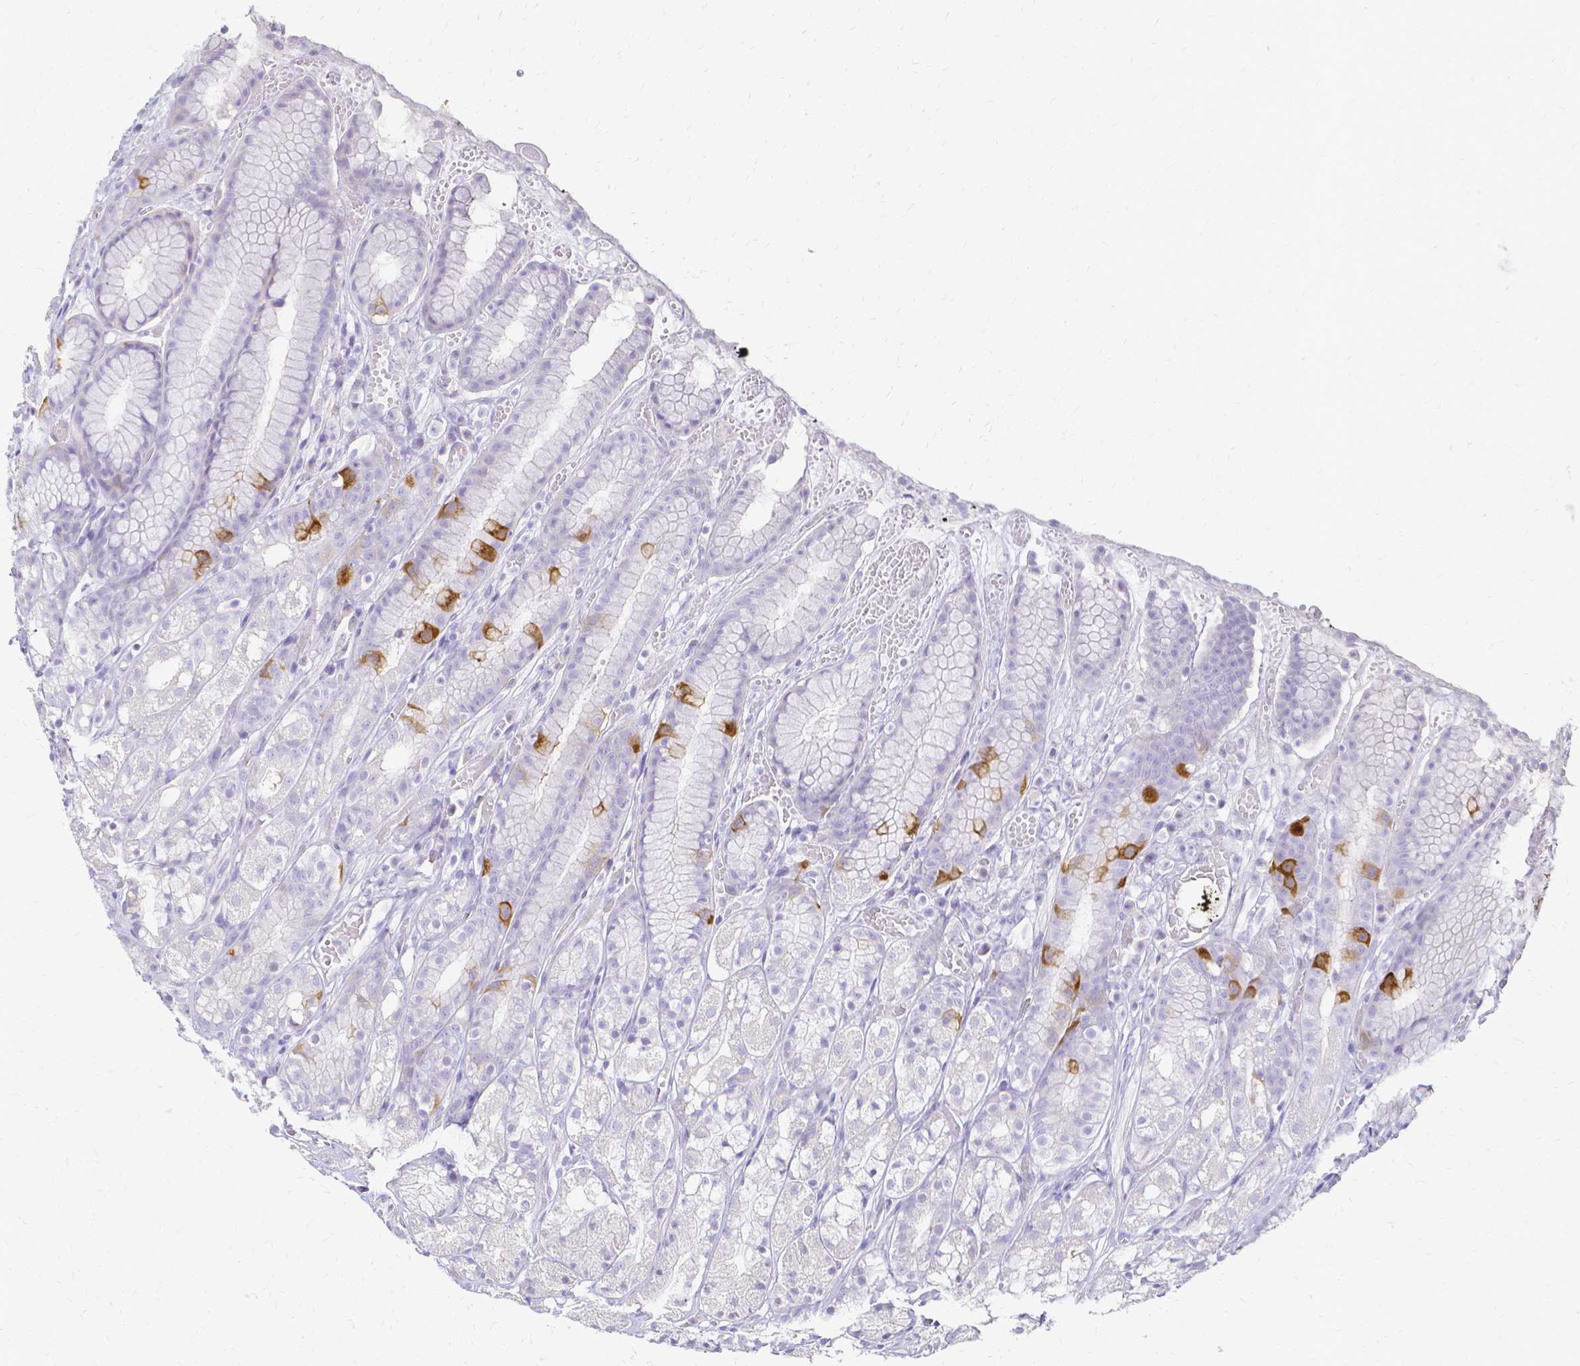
{"staining": {"intensity": "strong", "quantity": "<25%", "location": "cytoplasmic/membranous"}, "tissue": "stomach", "cell_type": "Glandular cells", "image_type": "normal", "snomed": [{"axis": "morphology", "description": "Normal tissue, NOS"}, {"axis": "topography", "description": "Smooth muscle"}, {"axis": "topography", "description": "Stomach"}], "caption": "Approximately <25% of glandular cells in normal human stomach demonstrate strong cytoplasmic/membranous protein positivity as visualized by brown immunohistochemical staining.", "gene": "CCNB1", "patient": {"sex": "male", "age": 70}}